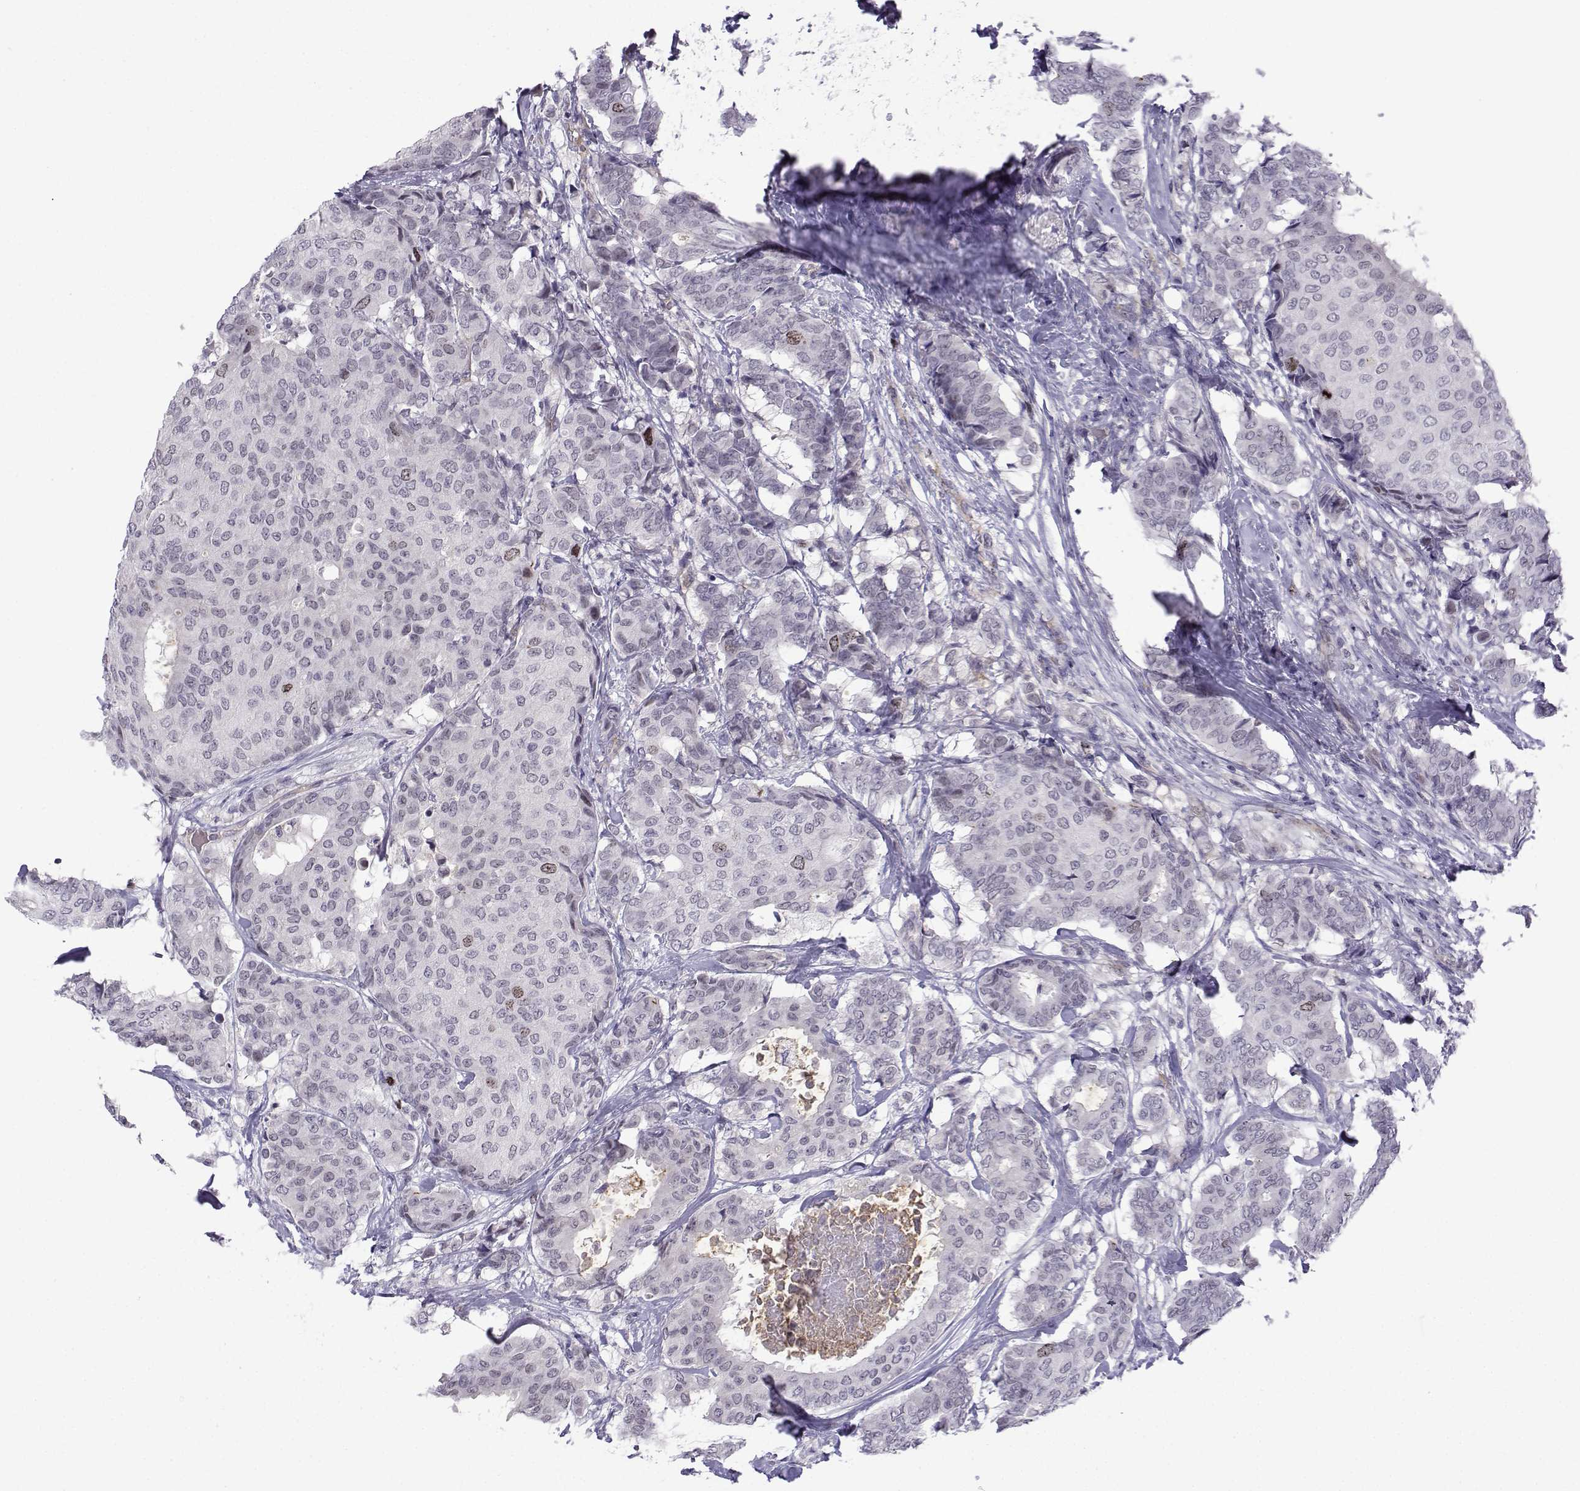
{"staining": {"intensity": "weak", "quantity": "<25%", "location": "nuclear"}, "tissue": "breast cancer", "cell_type": "Tumor cells", "image_type": "cancer", "snomed": [{"axis": "morphology", "description": "Duct carcinoma"}, {"axis": "topography", "description": "Breast"}], "caption": "A high-resolution image shows immunohistochemistry (IHC) staining of breast invasive ductal carcinoma, which exhibits no significant staining in tumor cells.", "gene": "INCENP", "patient": {"sex": "female", "age": 75}}